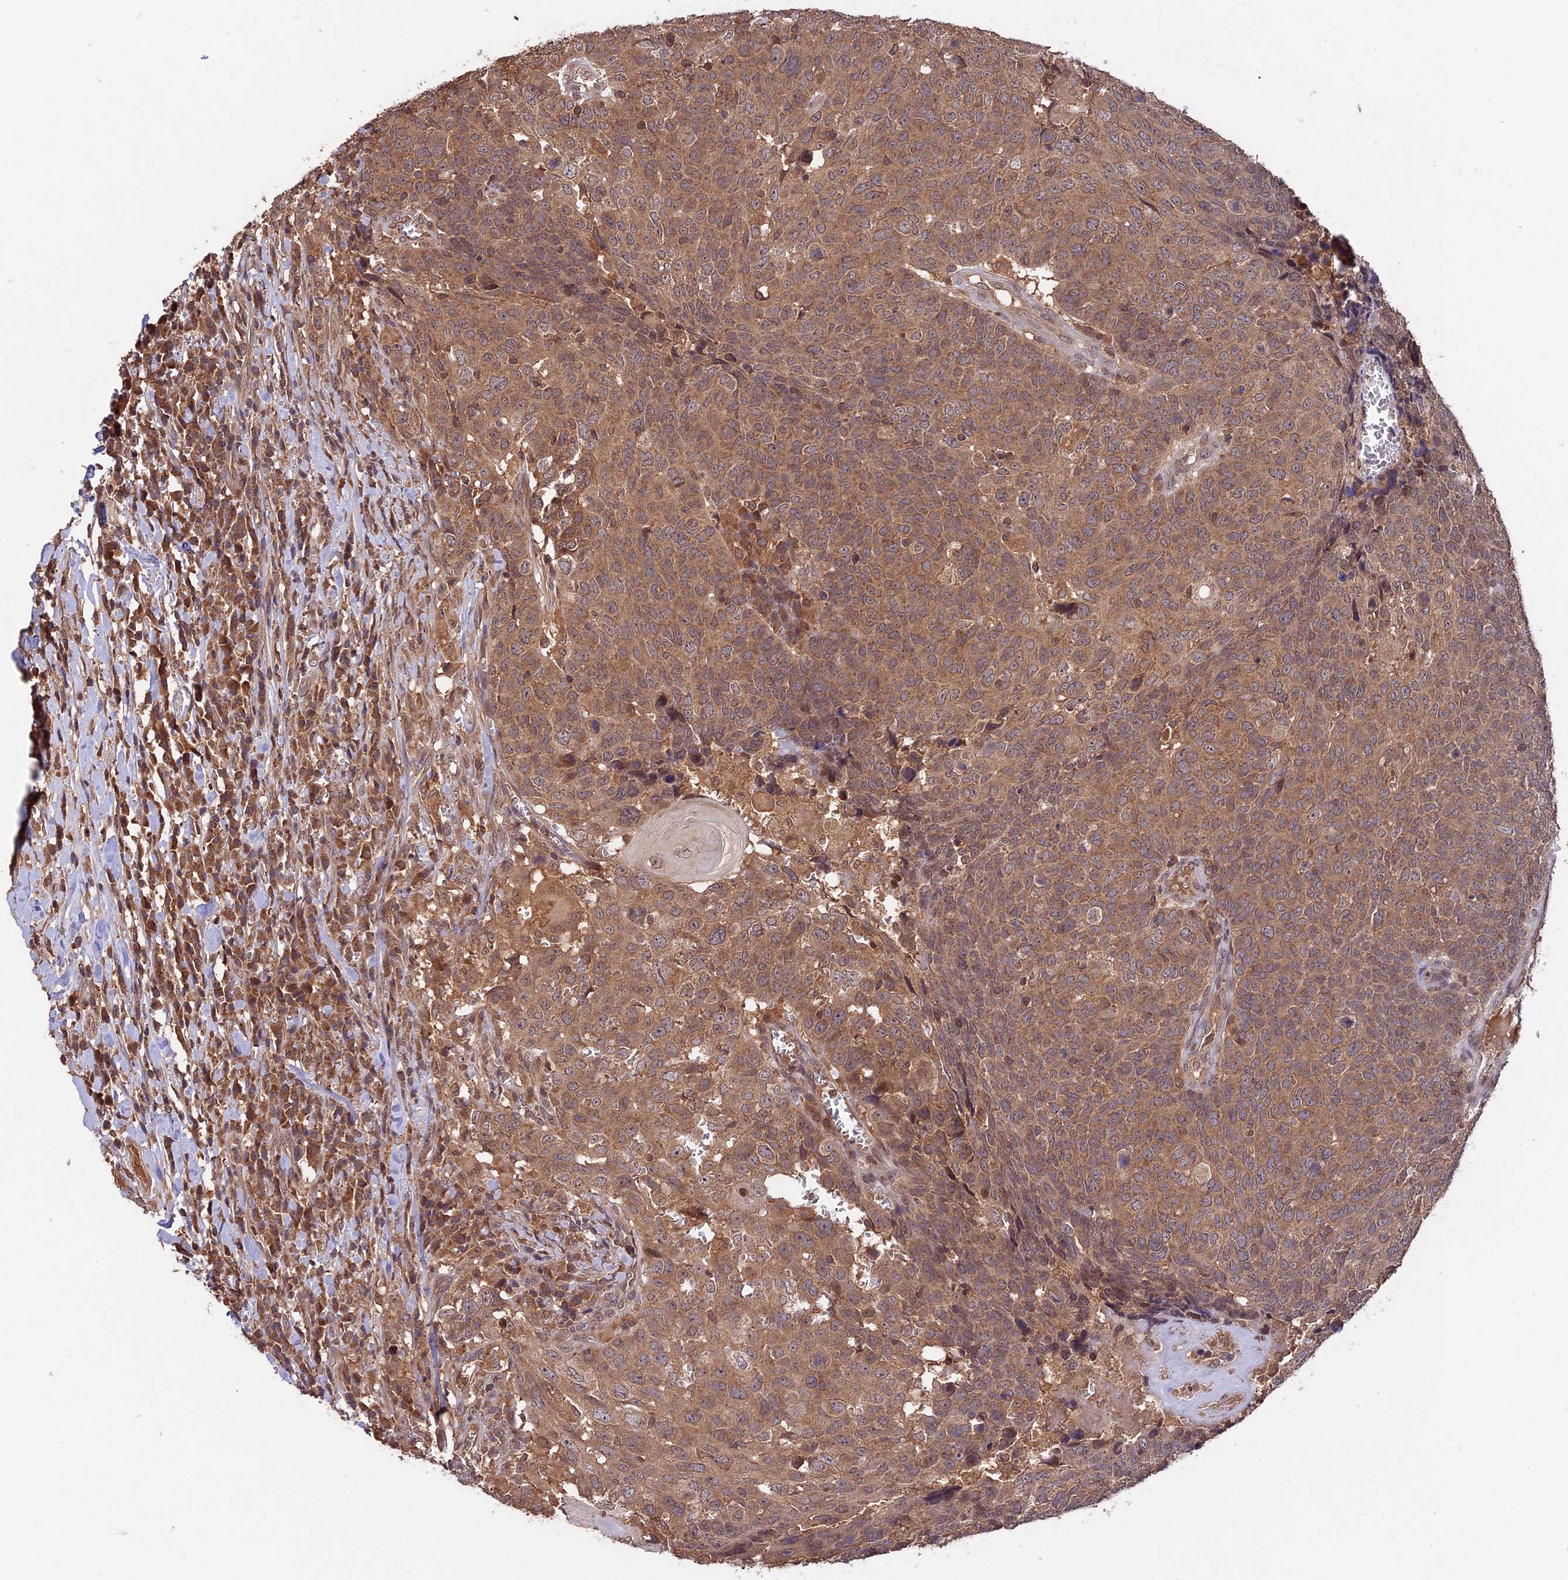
{"staining": {"intensity": "moderate", "quantity": ">75%", "location": "cytoplasmic/membranous"}, "tissue": "head and neck cancer", "cell_type": "Tumor cells", "image_type": "cancer", "snomed": [{"axis": "morphology", "description": "Squamous cell carcinoma, NOS"}, {"axis": "topography", "description": "Head-Neck"}], "caption": "The micrograph reveals a brown stain indicating the presence of a protein in the cytoplasmic/membranous of tumor cells in head and neck cancer (squamous cell carcinoma).", "gene": "CHAC1", "patient": {"sex": "male", "age": 66}}